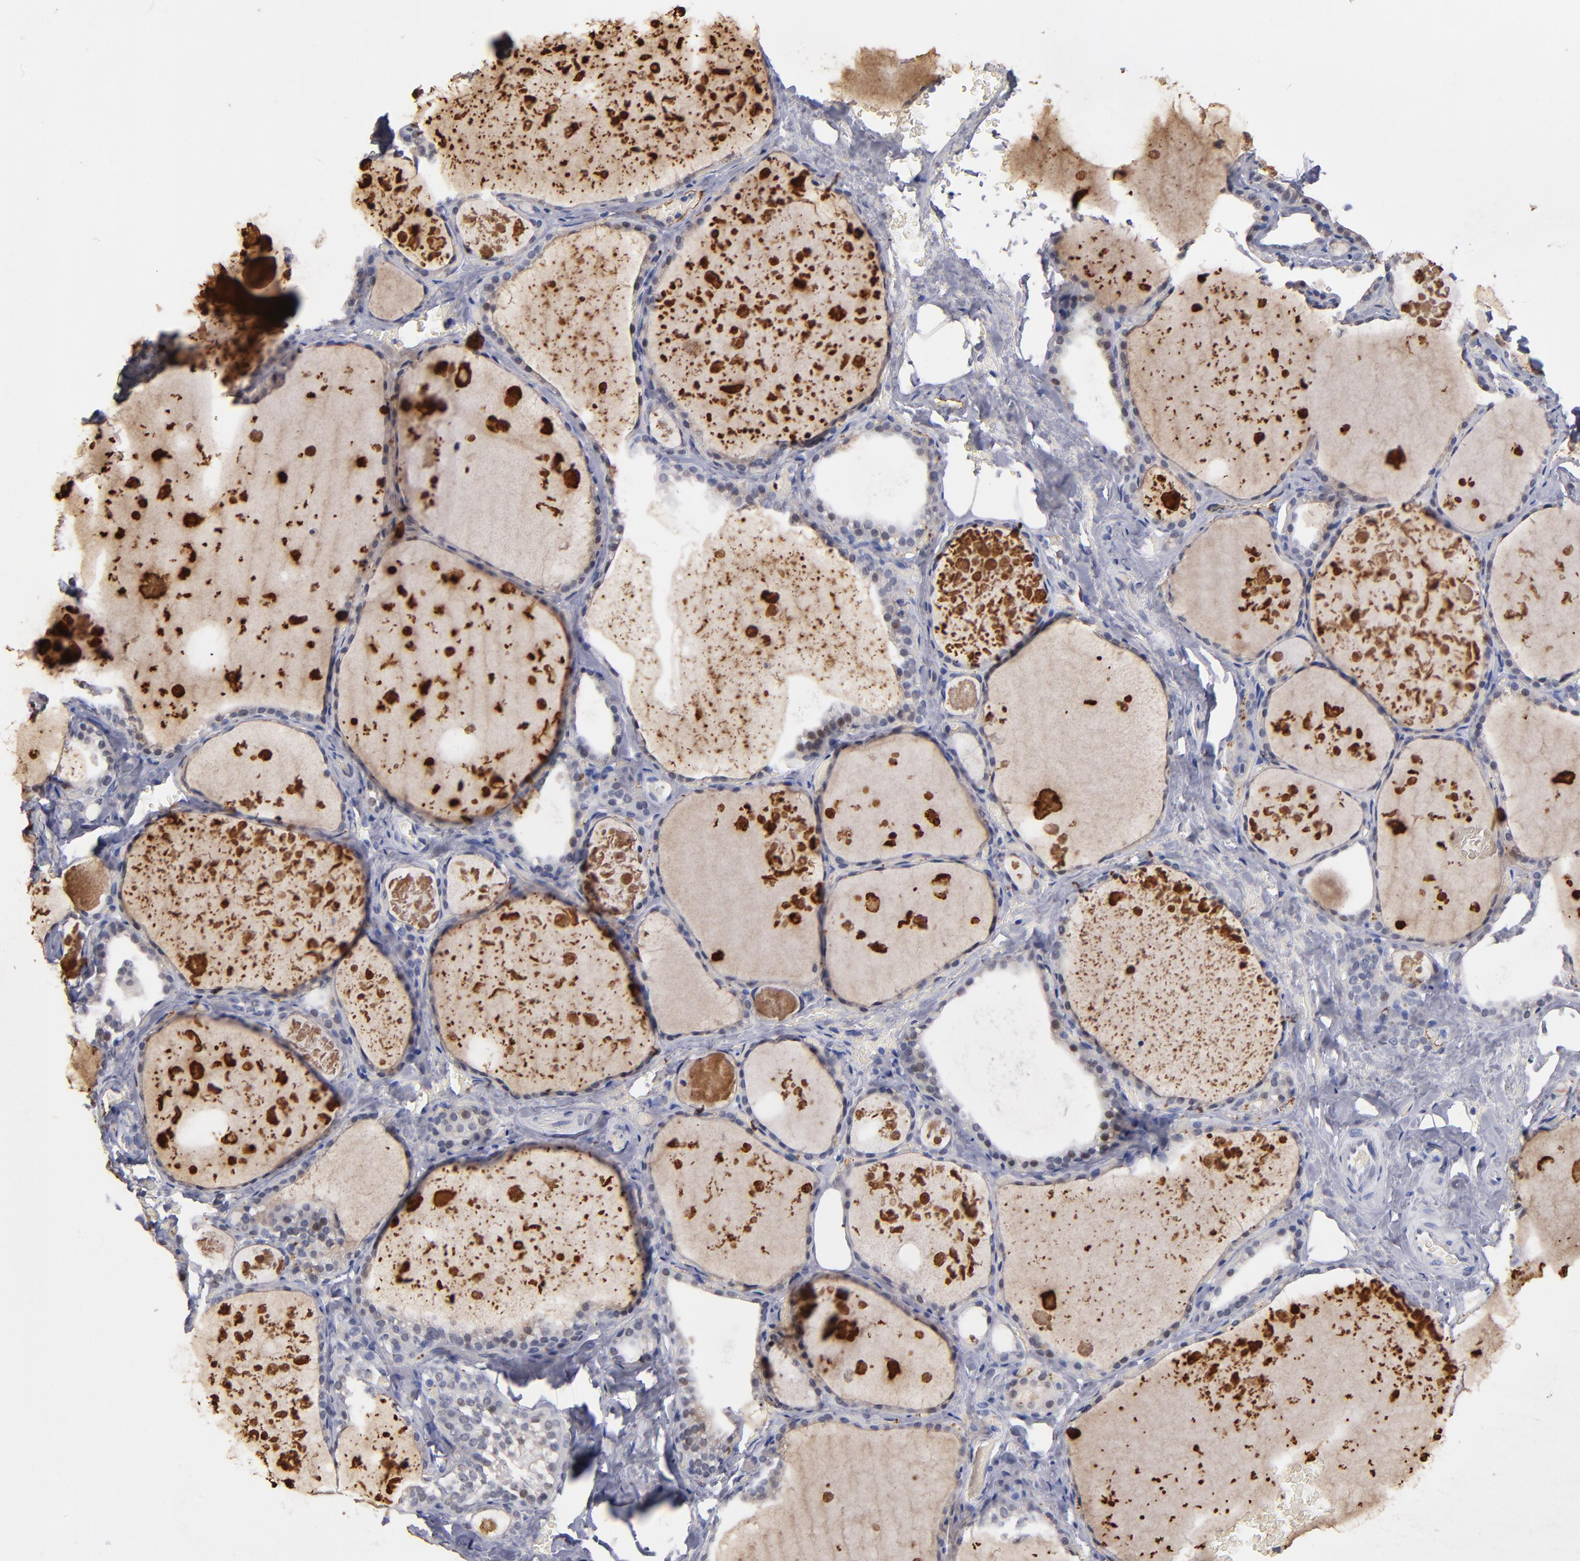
{"staining": {"intensity": "weak", "quantity": "25%-75%", "location": "cytoplasmic/membranous"}, "tissue": "thyroid gland", "cell_type": "Glandular cells", "image_type": "normal", "snomed": [{"axis": "morphology", "description": "Normal tissue, NOS"}, {"axis": "topography", "description": "Thyroid gland"}], "caption": "Protein expression analysis of unremarkable thyroid gland exhibits weak cytoplasmic/membranous positivity in about 25%-75% of glandular cells.", "gene": "SELP", "patient": {"sex": "male", "age": 61}}